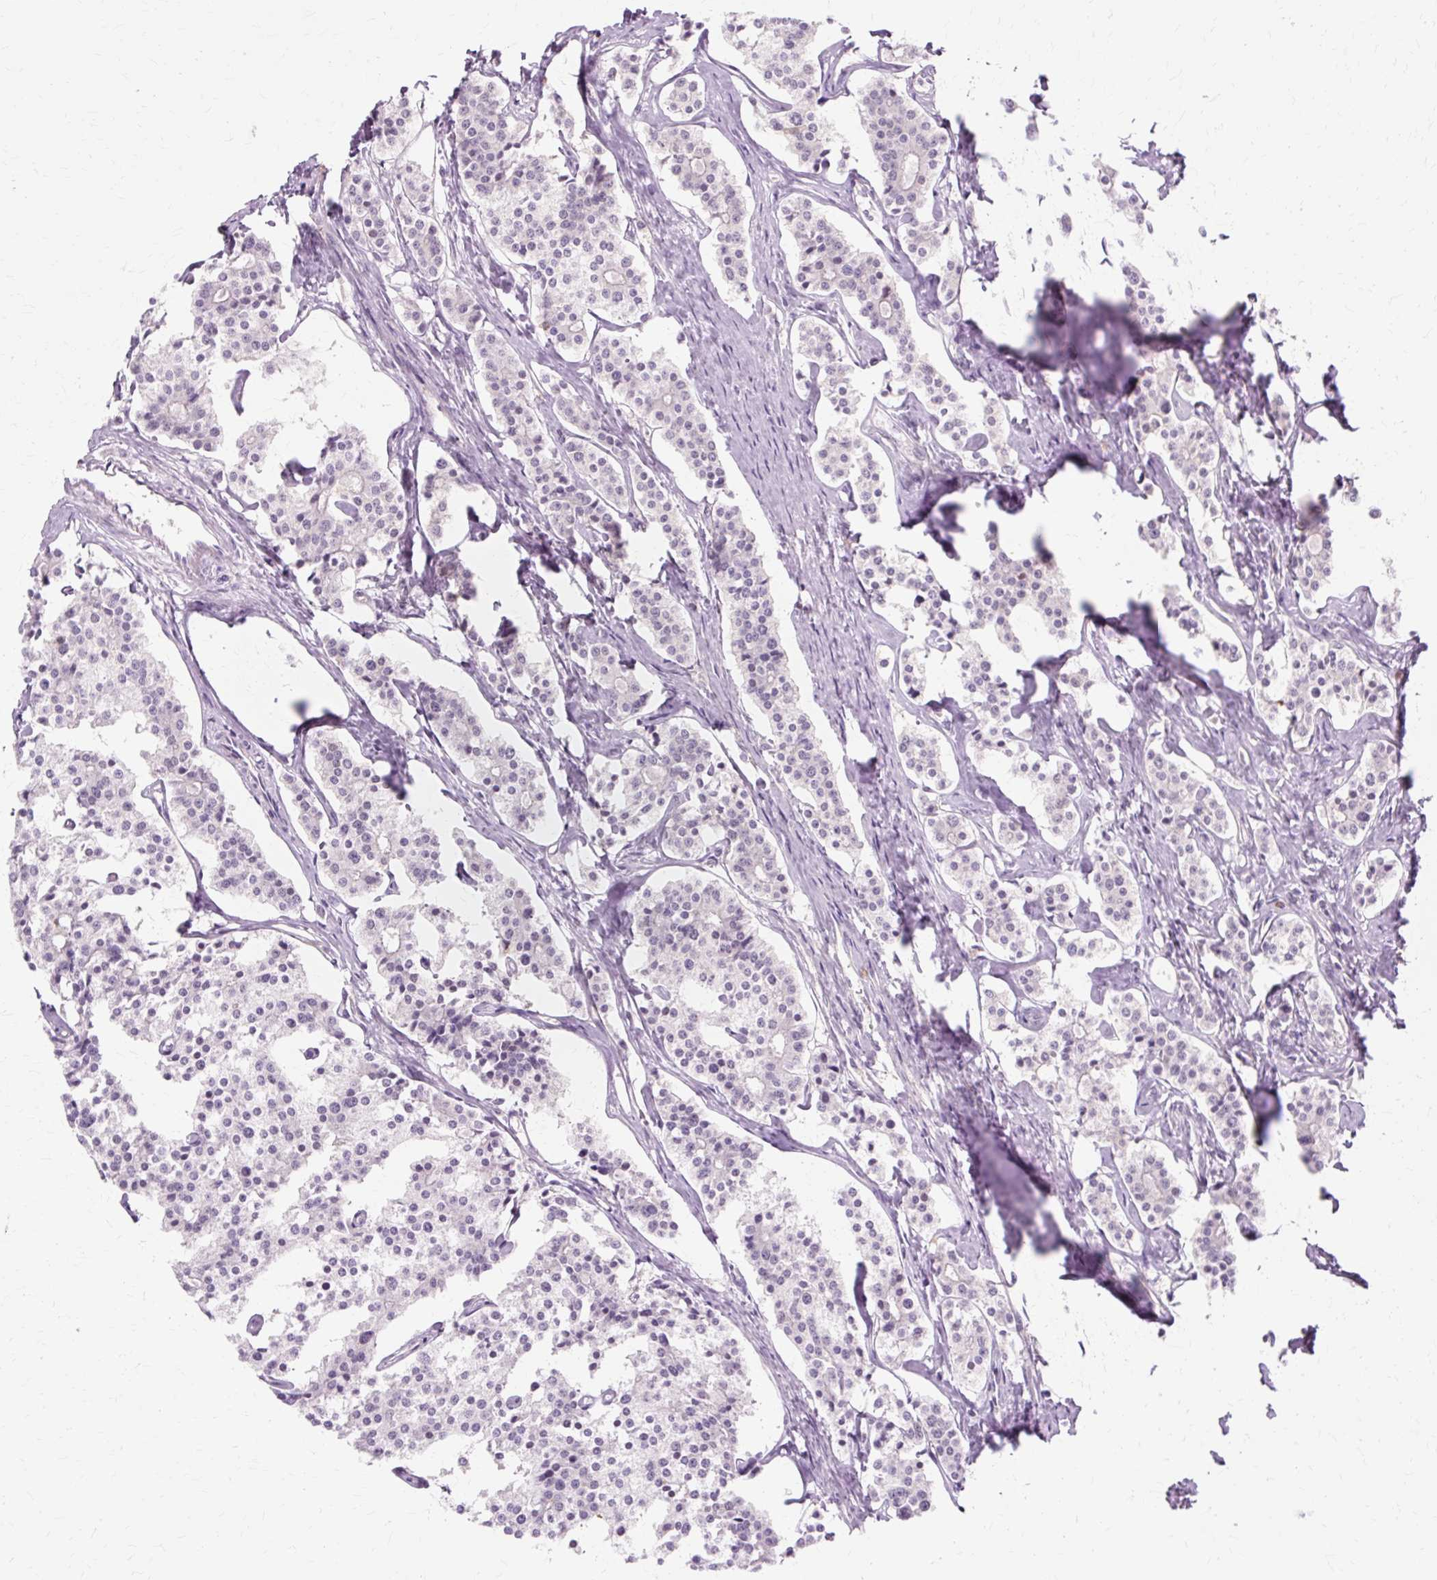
{"staining": {"intensity": "negative", "quantity": "none", "location": "none"}, "tissue": "carcinoid", "cell_type": "Tumor cells", "image_type": "cancer", "snomed": [{"axis": "morphology", "description": "Carcinoid, malignant, NOS"}, {"axis": "topography", "description": "Small intestine"}], "caption": "Immunohistochemistry (IHC) photomicrograph of neoplastic tissue: human carcinoid stained with DAB (3,3'-diaminobenzidine) exhibits no significant protein expression in tumor cells.", "gene": "ZNF35", "patient": {"sex": "male", "age": 63}}